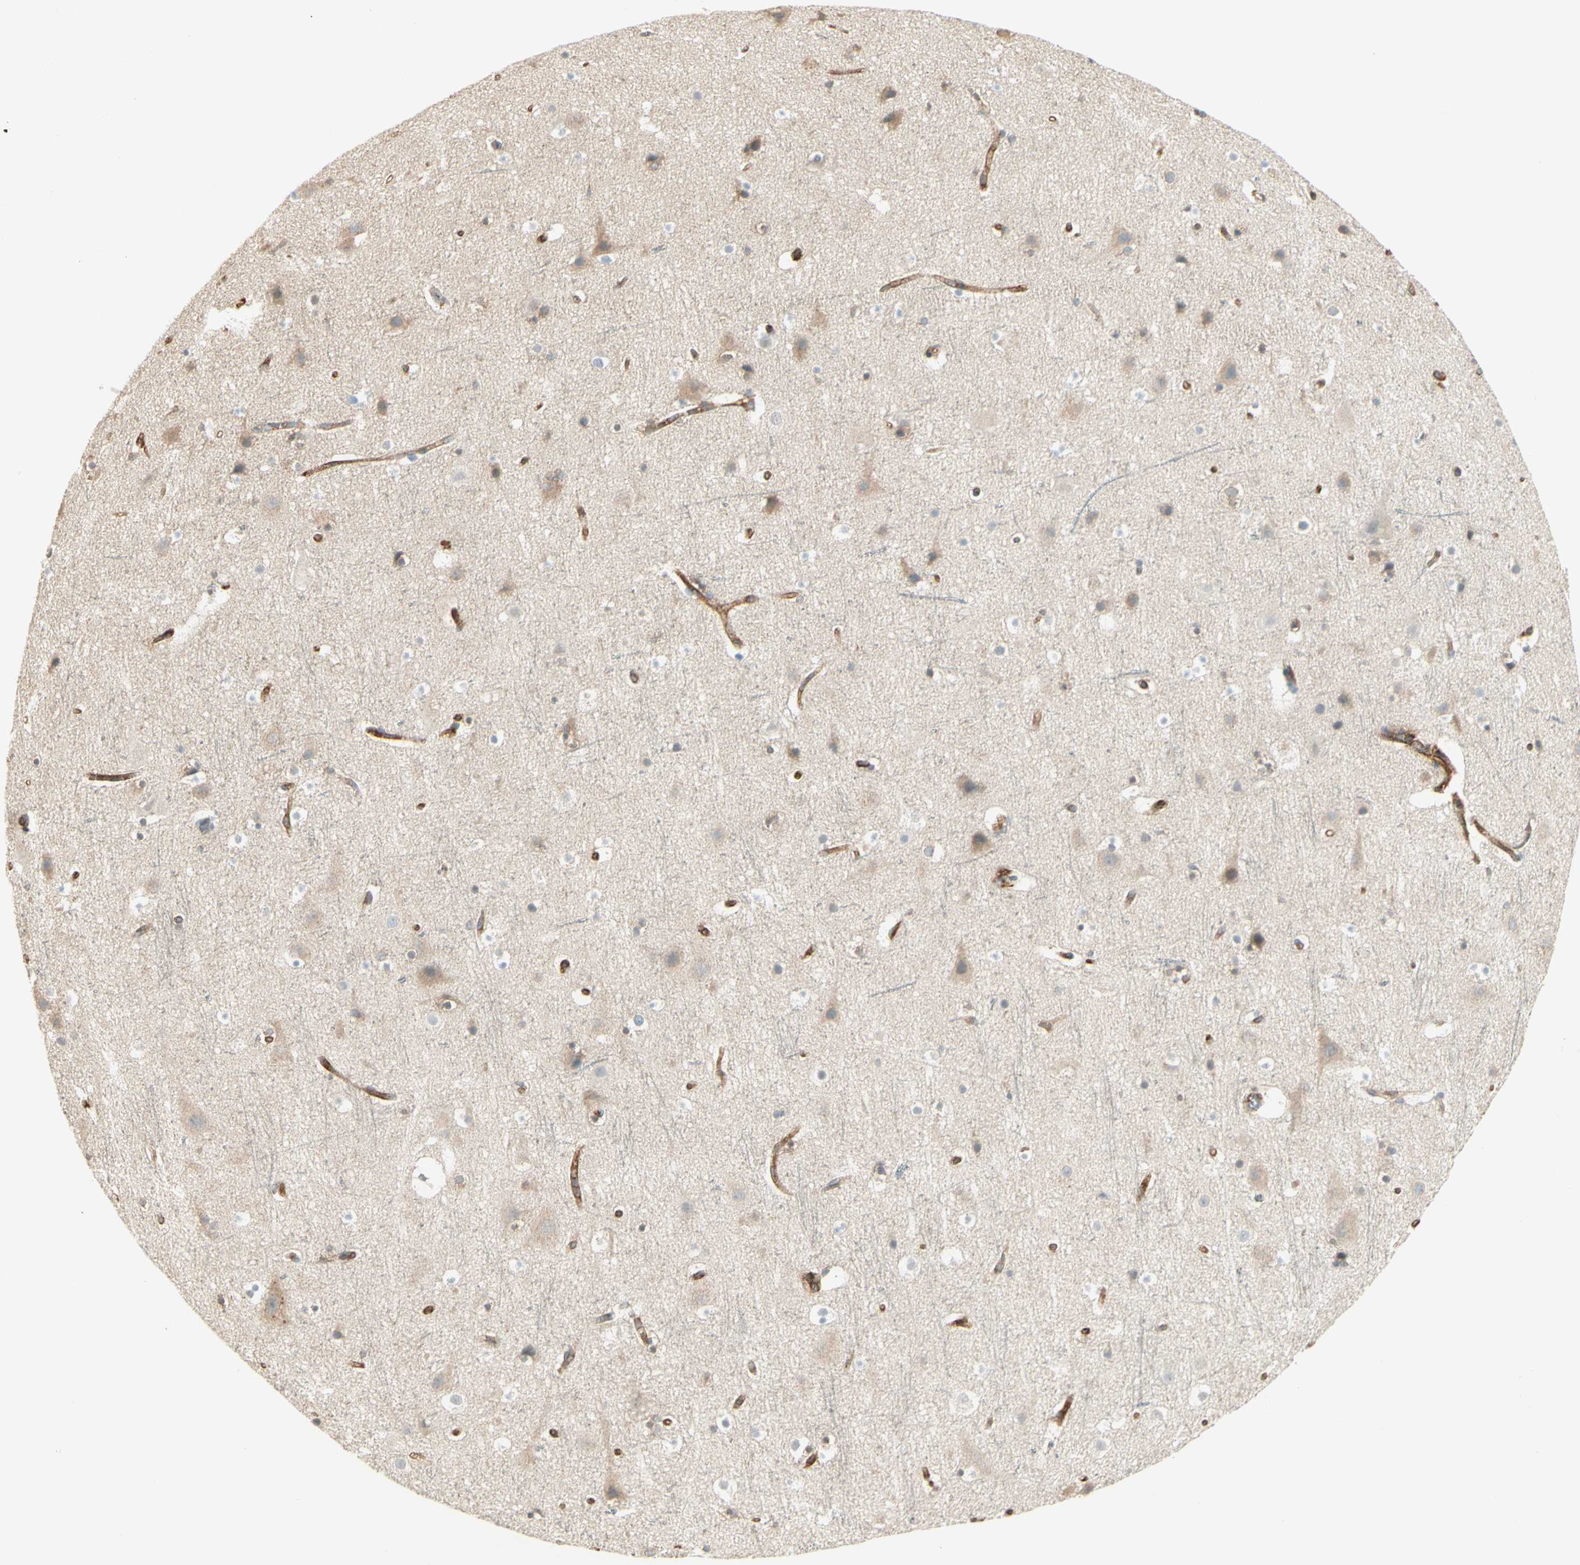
{"staining": {"intensity": "moderate", "quantity": ">75%", "location": "cytoplasmic/membranous"}, "tissue": "cerebral cortex", "cell_type": "Endothelial cells", "image_type": "normal", "snomed": [{"axis": "morphology", "description": "Normal tissue, NOS"}, {"axis": "topography", "description": "Cerebral cortex"}], "caption": "IHC micrograph of unremarkable cerebral cortex: cerebral cortex stained using immunohistochemistry (IHC) shows medium levels of moderate protein expression localized specifically in the cytoplasmic/membranous of endothelial cells, appearing as a cytoplasmic/membranous brown color.", "gene": "AGFG1", "patient": {"sex": "male", "age": 45}}